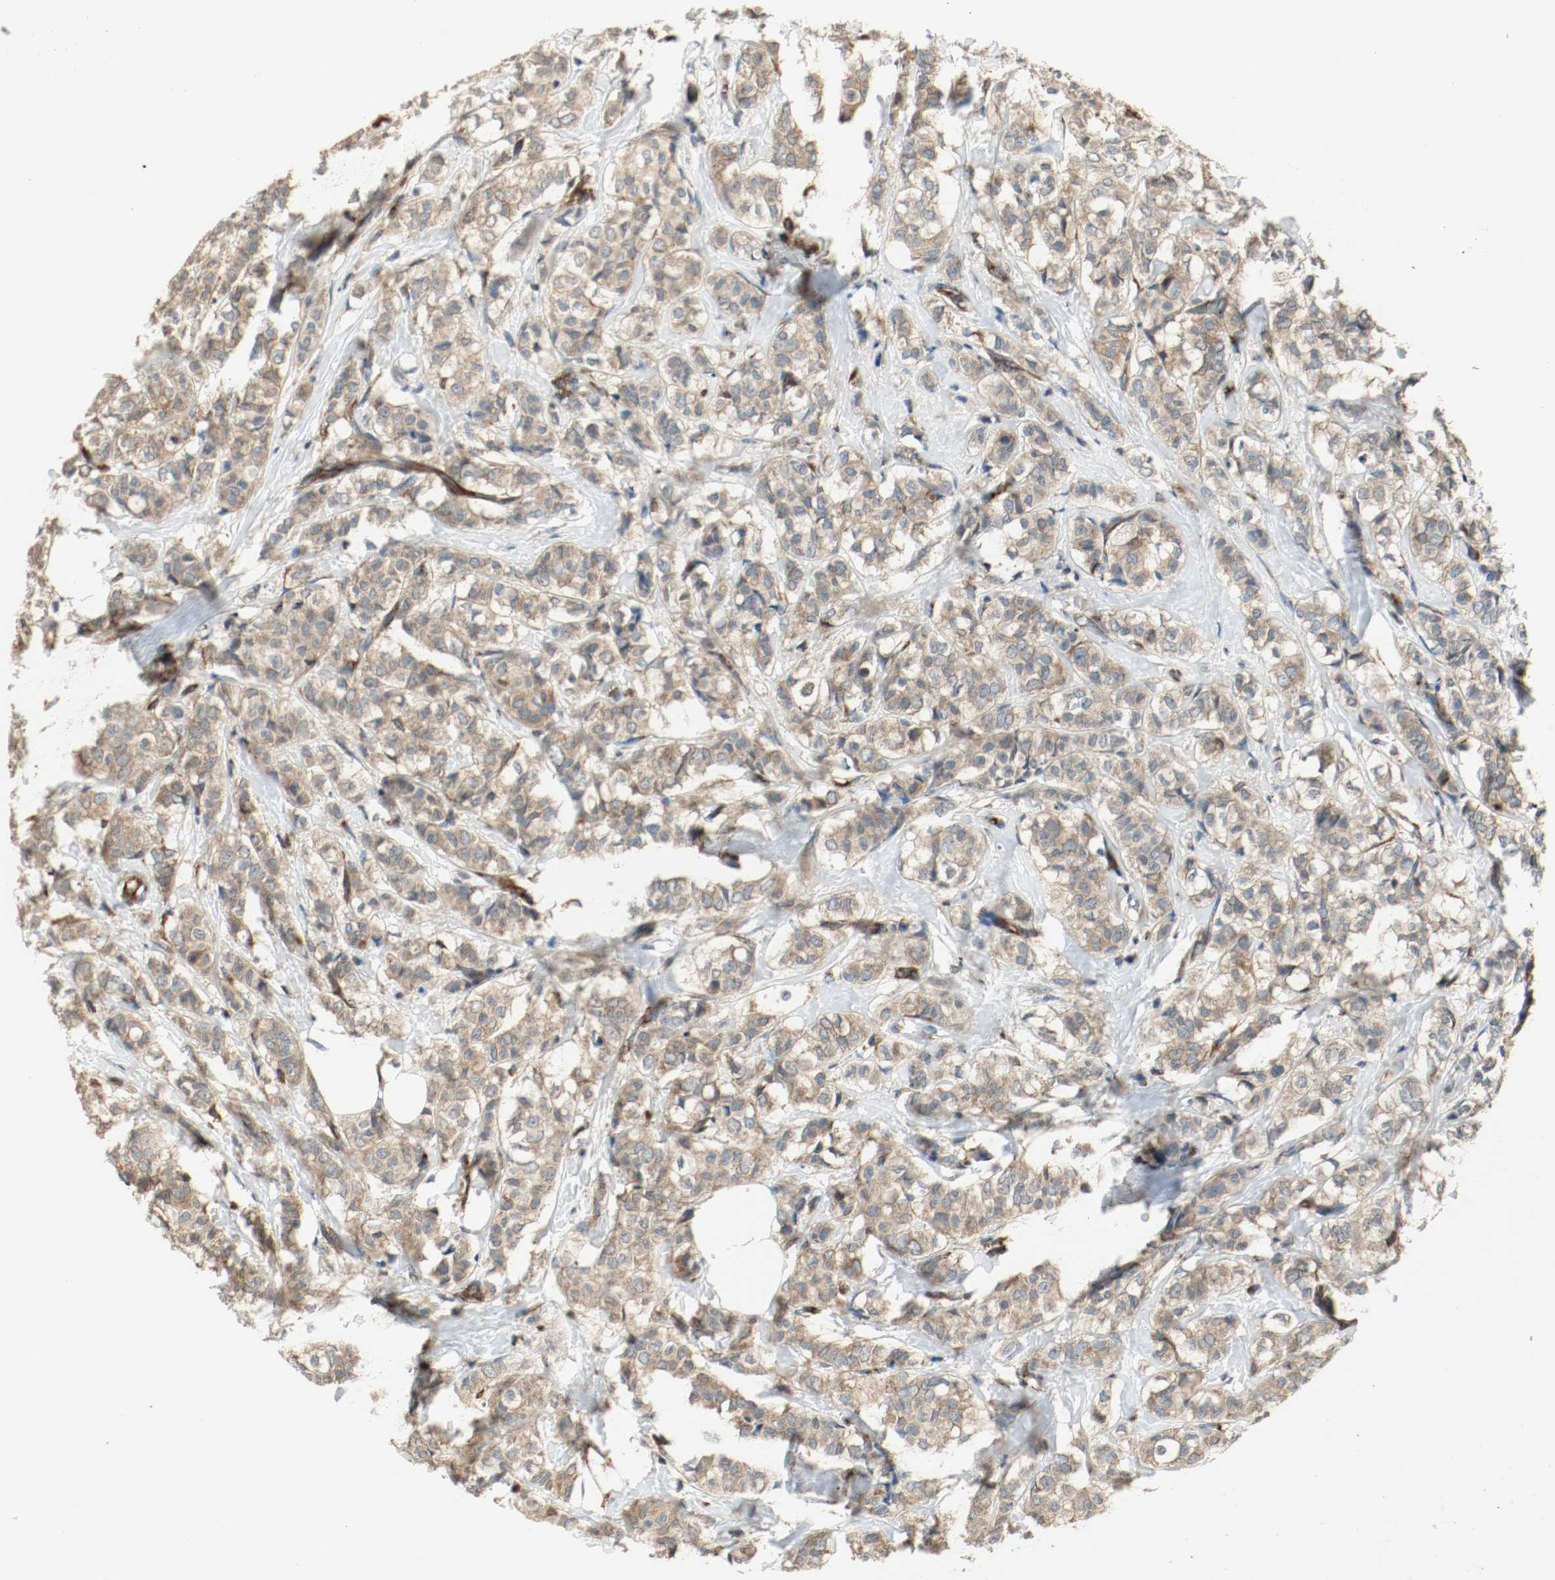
{"staining": {"intensity": "moderate", "quantity": ">75%", "location": "cytoplasmic/membranous"}, "tissue": "breast cancer", "cell_type": "Tumor cells", "image_type": "cancer", "snomed": [{"axis": "morphology", "description": "Lobular carcinoma"}, {"axis": "topography", "description": "Breast"}], "caption": "Immunohistochemistry (DAB (3,3'-diaminobenzidine)) staining of breast cancer (lobular carcinoma) displays moderate cytoplasmic/membranous protein expression in approximately >75% of tumor cells.", "gene": "PLCG1", "patient": {"sex": "female", "age": 60}}